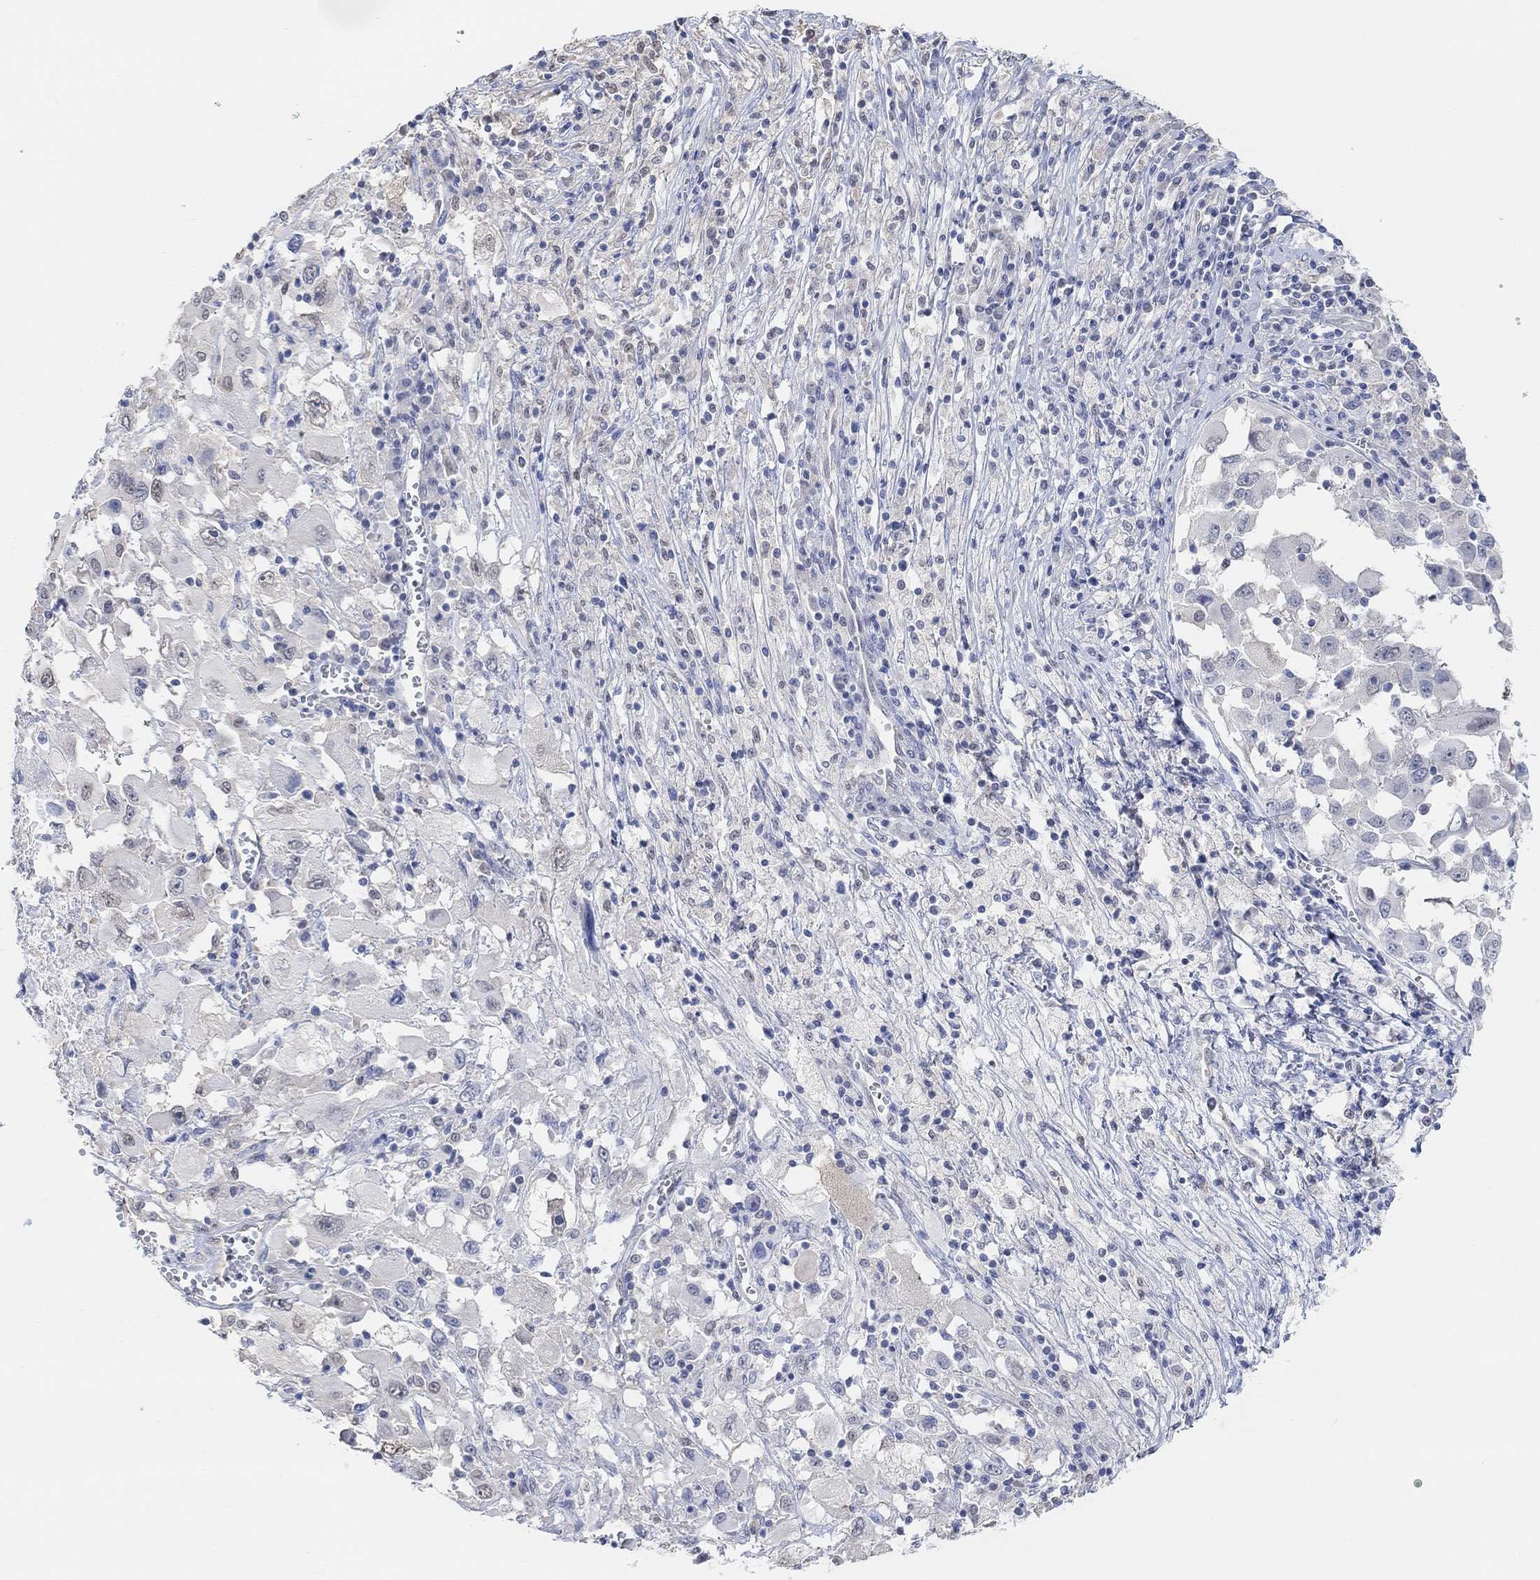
{"staining": {"intensity": "negative", "quantity": "none", "location": "none"}, "tissue": "melanoma", "cell_type": "Tumor cells", "image_type": "cancer", "snomed": [{"axis": "morphology", "description": "Malignant melanoma, Metastatic site"}, {"axis": "topography", "description": "Soft tissue"}], "caption": "There is no significant expression in tumor cells of melanoma.", "gene": "MUC1", "patient": {"sex": "male", "age": 50}}